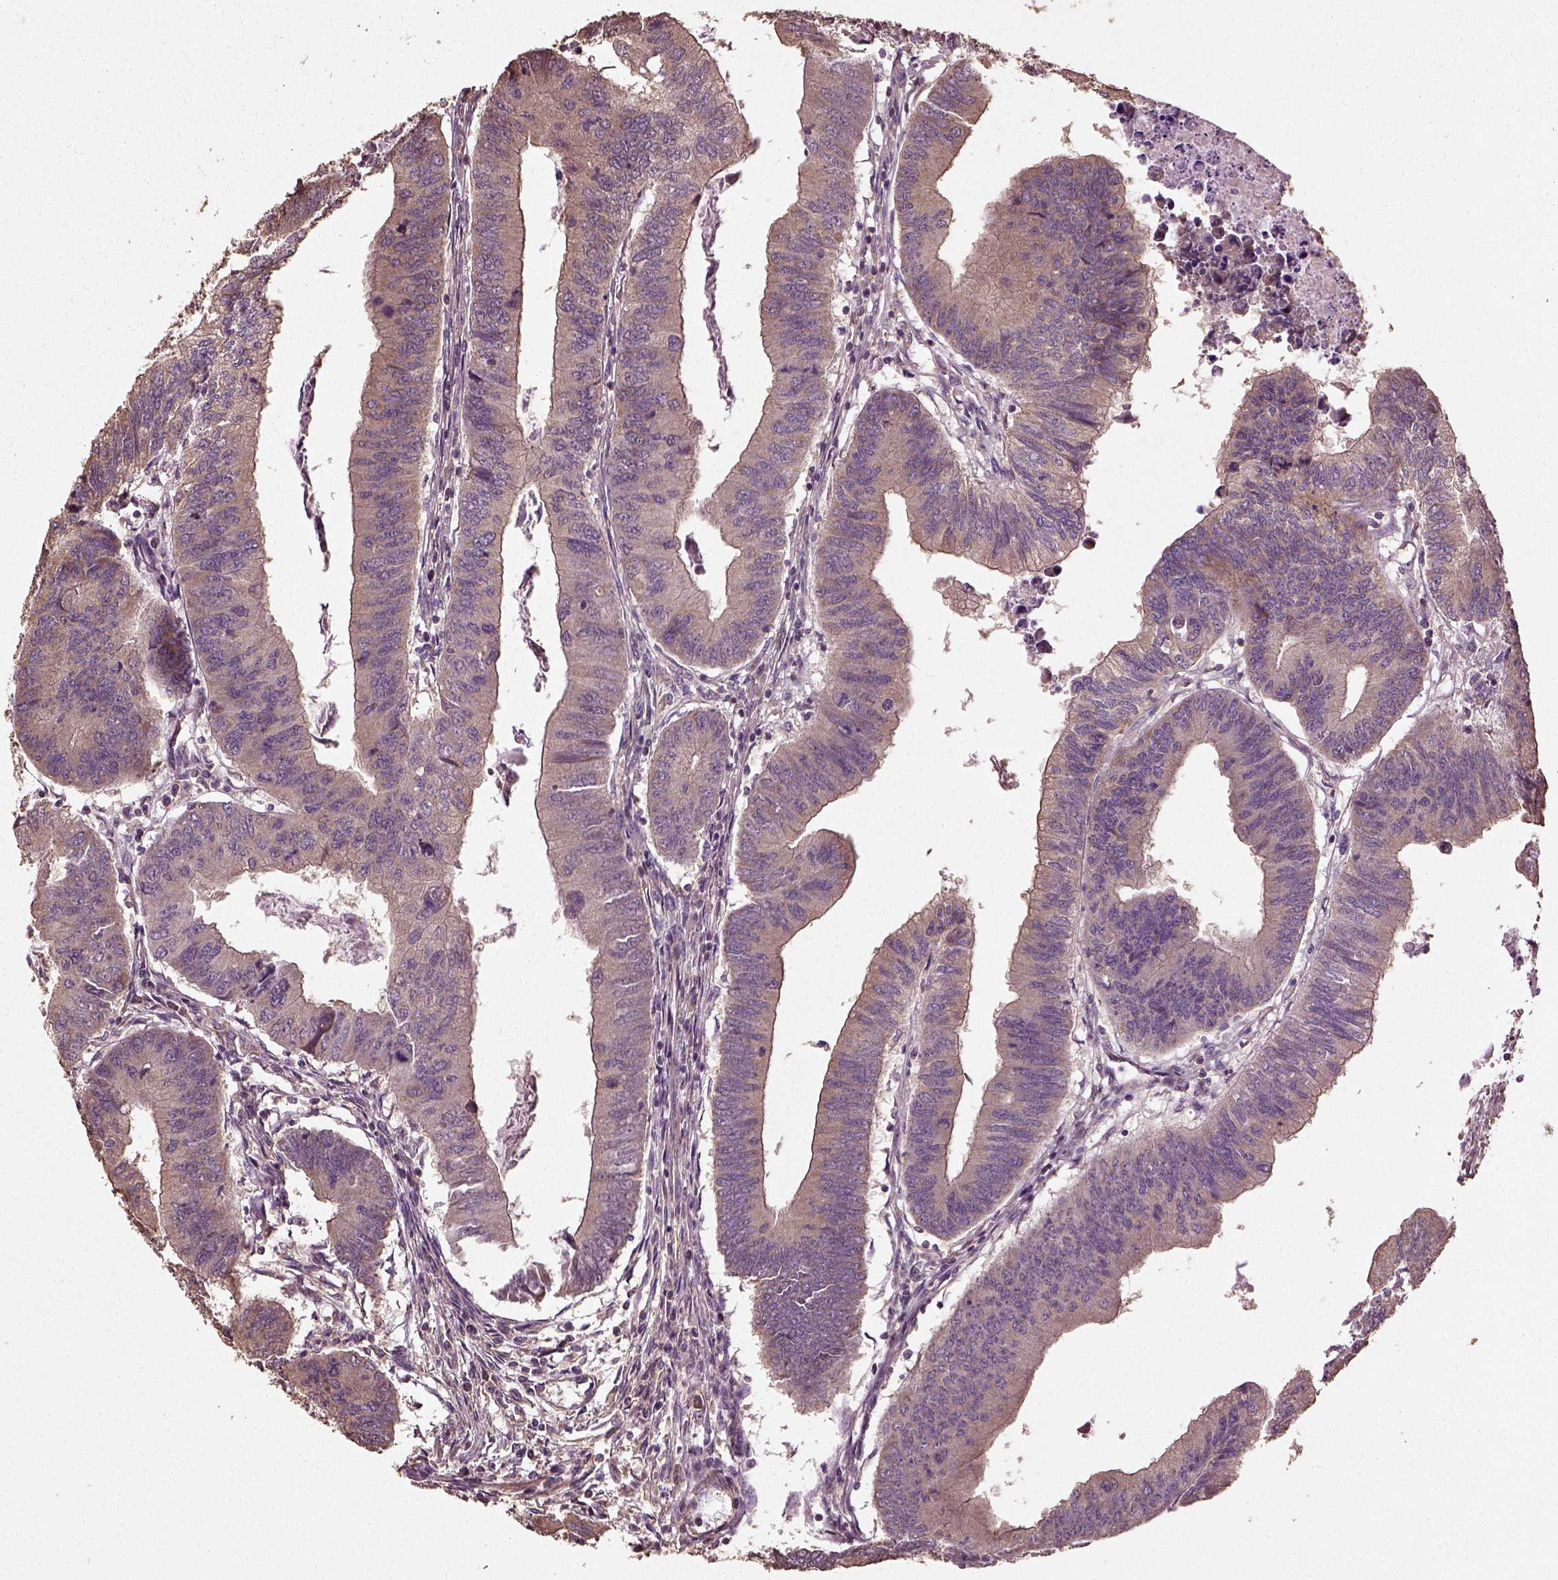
{"staining": {"intensity": "weak", "quantity": "25%-75%", "location": "cytoplasmic/membranous"}, "tissue": "colorectal cancer", "cell_type": "Tumor cells", "image_type": "cancer", "snomed": [{"axis": "morphology", "description": "Adenocarcinoma, NOS"}, {"axis": "topography", "description": "Colon"}], "caption": "Approximately 25%-75% of tumor cells in human colorectal cancer (adenocarcinoma) demonstrate weak cytoplasmic/membranous protein positivity as visualized by brown immunohistochemical staining.", "gene": "ERV3-1", "patient": {"sex": "male", "age": 53}}